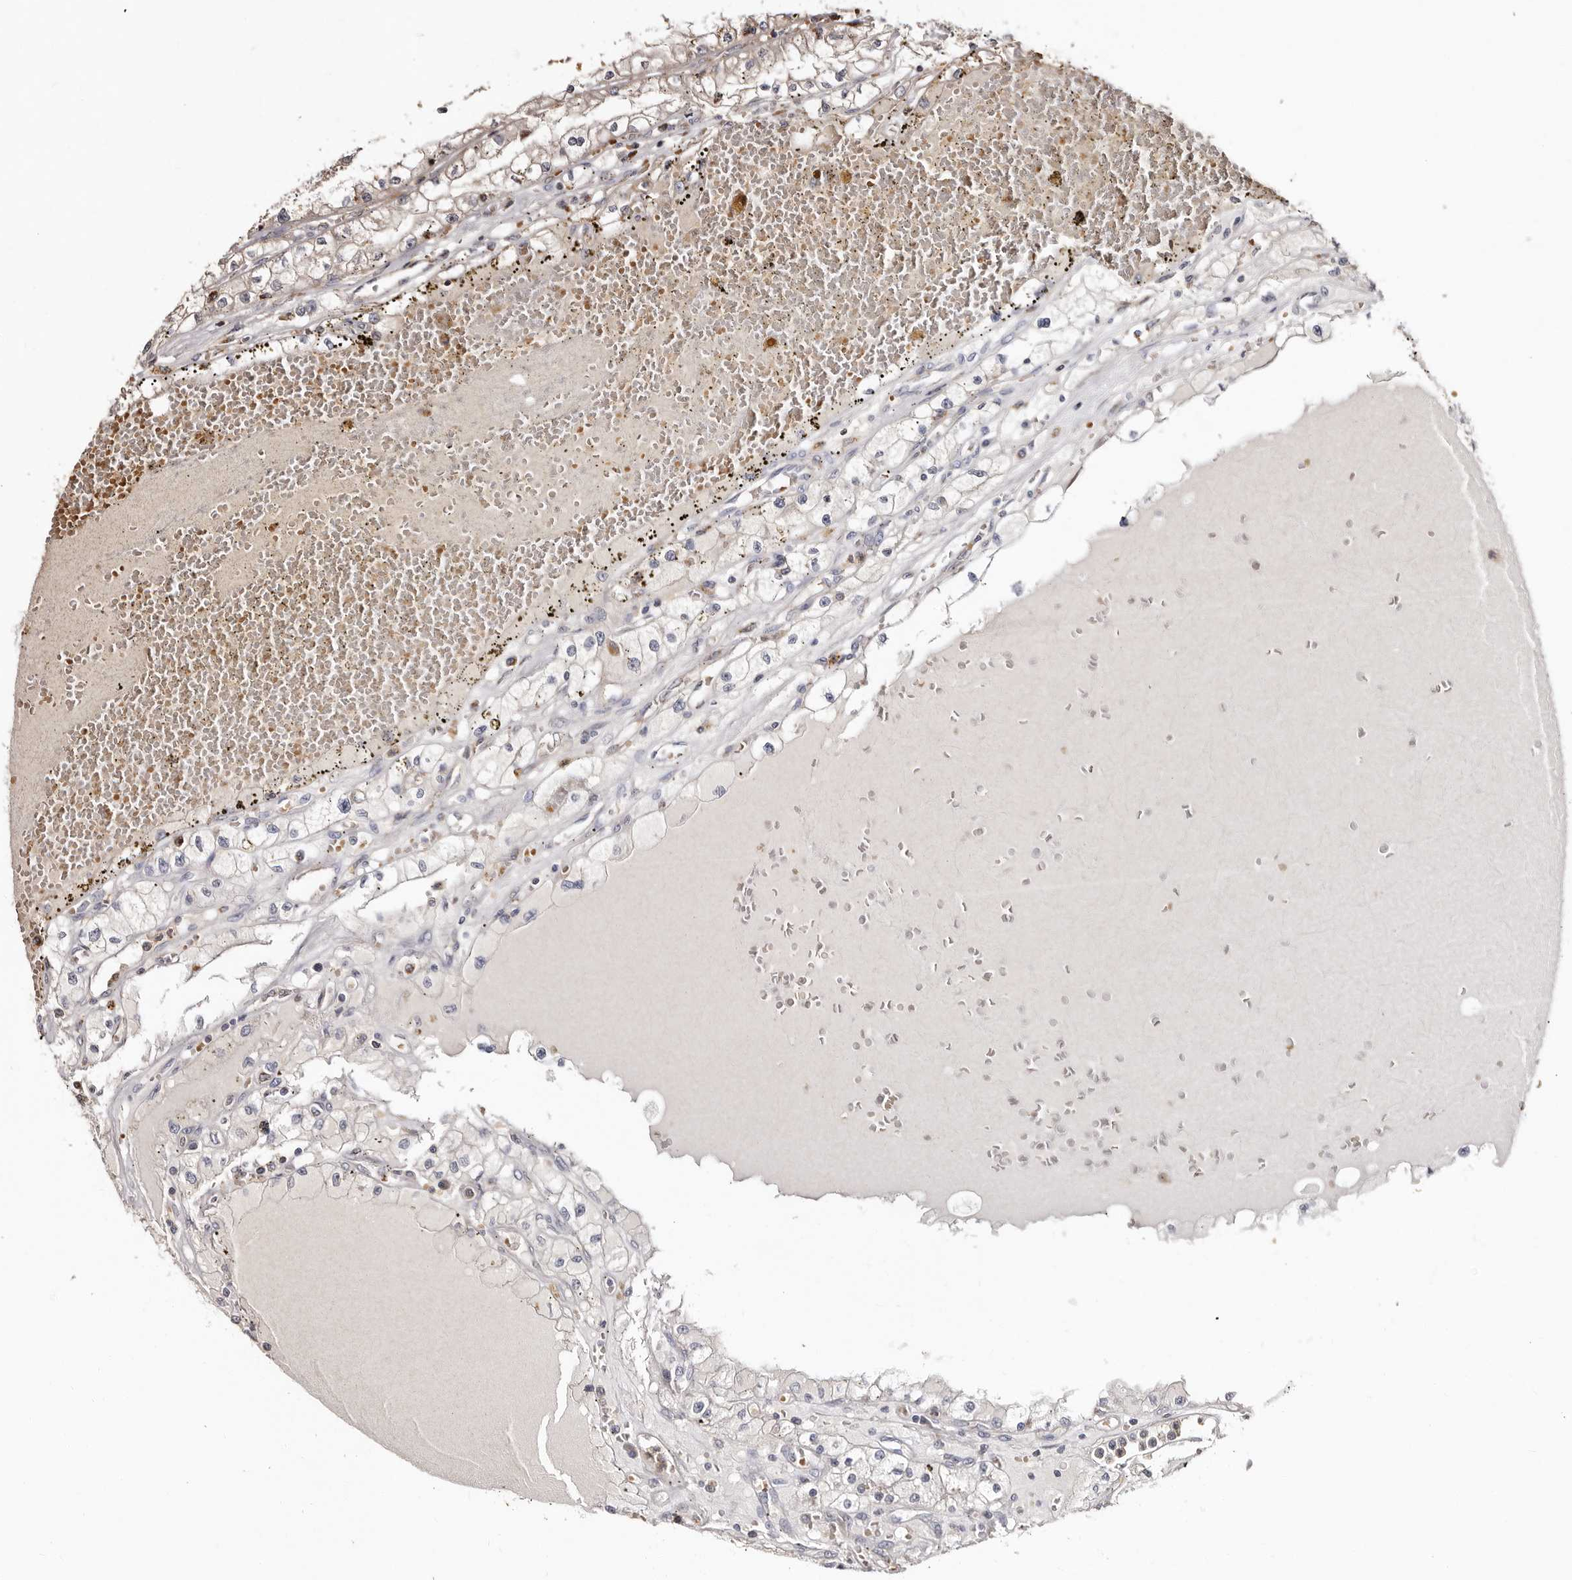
{"staining": {"intensity": "moderate", "quantity": ">75%", "location": "cytoplasmic/membranous"}, "tissue": "renal cancer", "cell_type": "Tumor cells", "image_type": "cancer", "snomed": [{"axis": "morphology", "description": "Adenocarcinoma, NOS"}, {"axis": "topography", "description": "Kidney"}], "caption": "A micrograph of renal cancer (adenocarcinoma) stained for a protein displays moderate cytoplasmic/membranous brown staining in tumor cells. The staining was performed using DAB (3,3'-diaminobenzidine) to visualize the protein expression in brown, while the nuclei were stained in blue with hematoxylin (Magnification: 20x).", "gene": "BAX", "patient": {"sex": "male", "age": 56}}